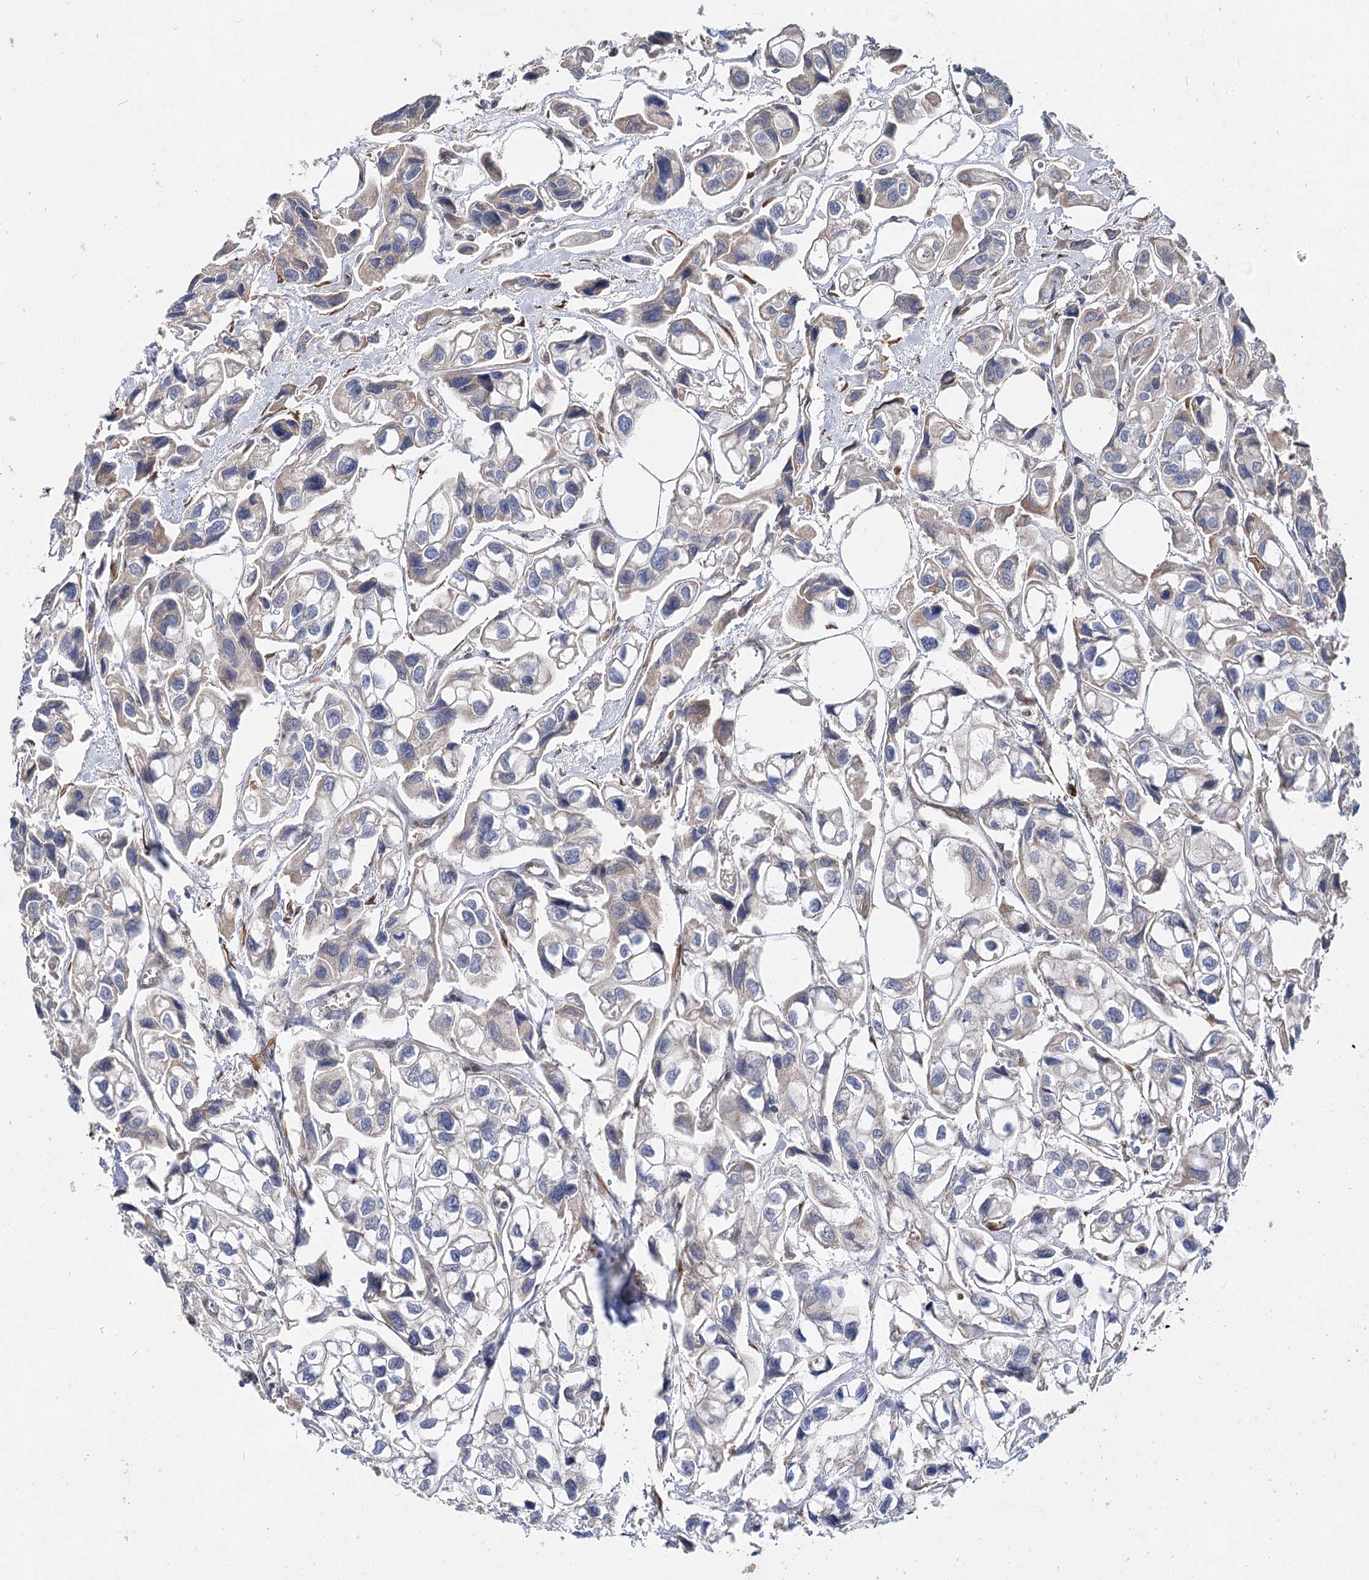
{"staining": {"intensity": "weak", "quantity": "<25%", "location": "cytoplasmic/membranous"}, "tissue": "urothelial cancer", "cell_type": "Tumor cells", "image_type": "cancer", "snomed": [{"axis": "morphology", "description": "Urothelial carcinoma, High grade"}, {"axis": "topography", "description": "Urinary bladder"}], "caption": "Tumor cells show no significant protein expression in high-grade urothelial carcinoma.", "gene": "SPART", "patient": {"sex": "male", "age": 67}}